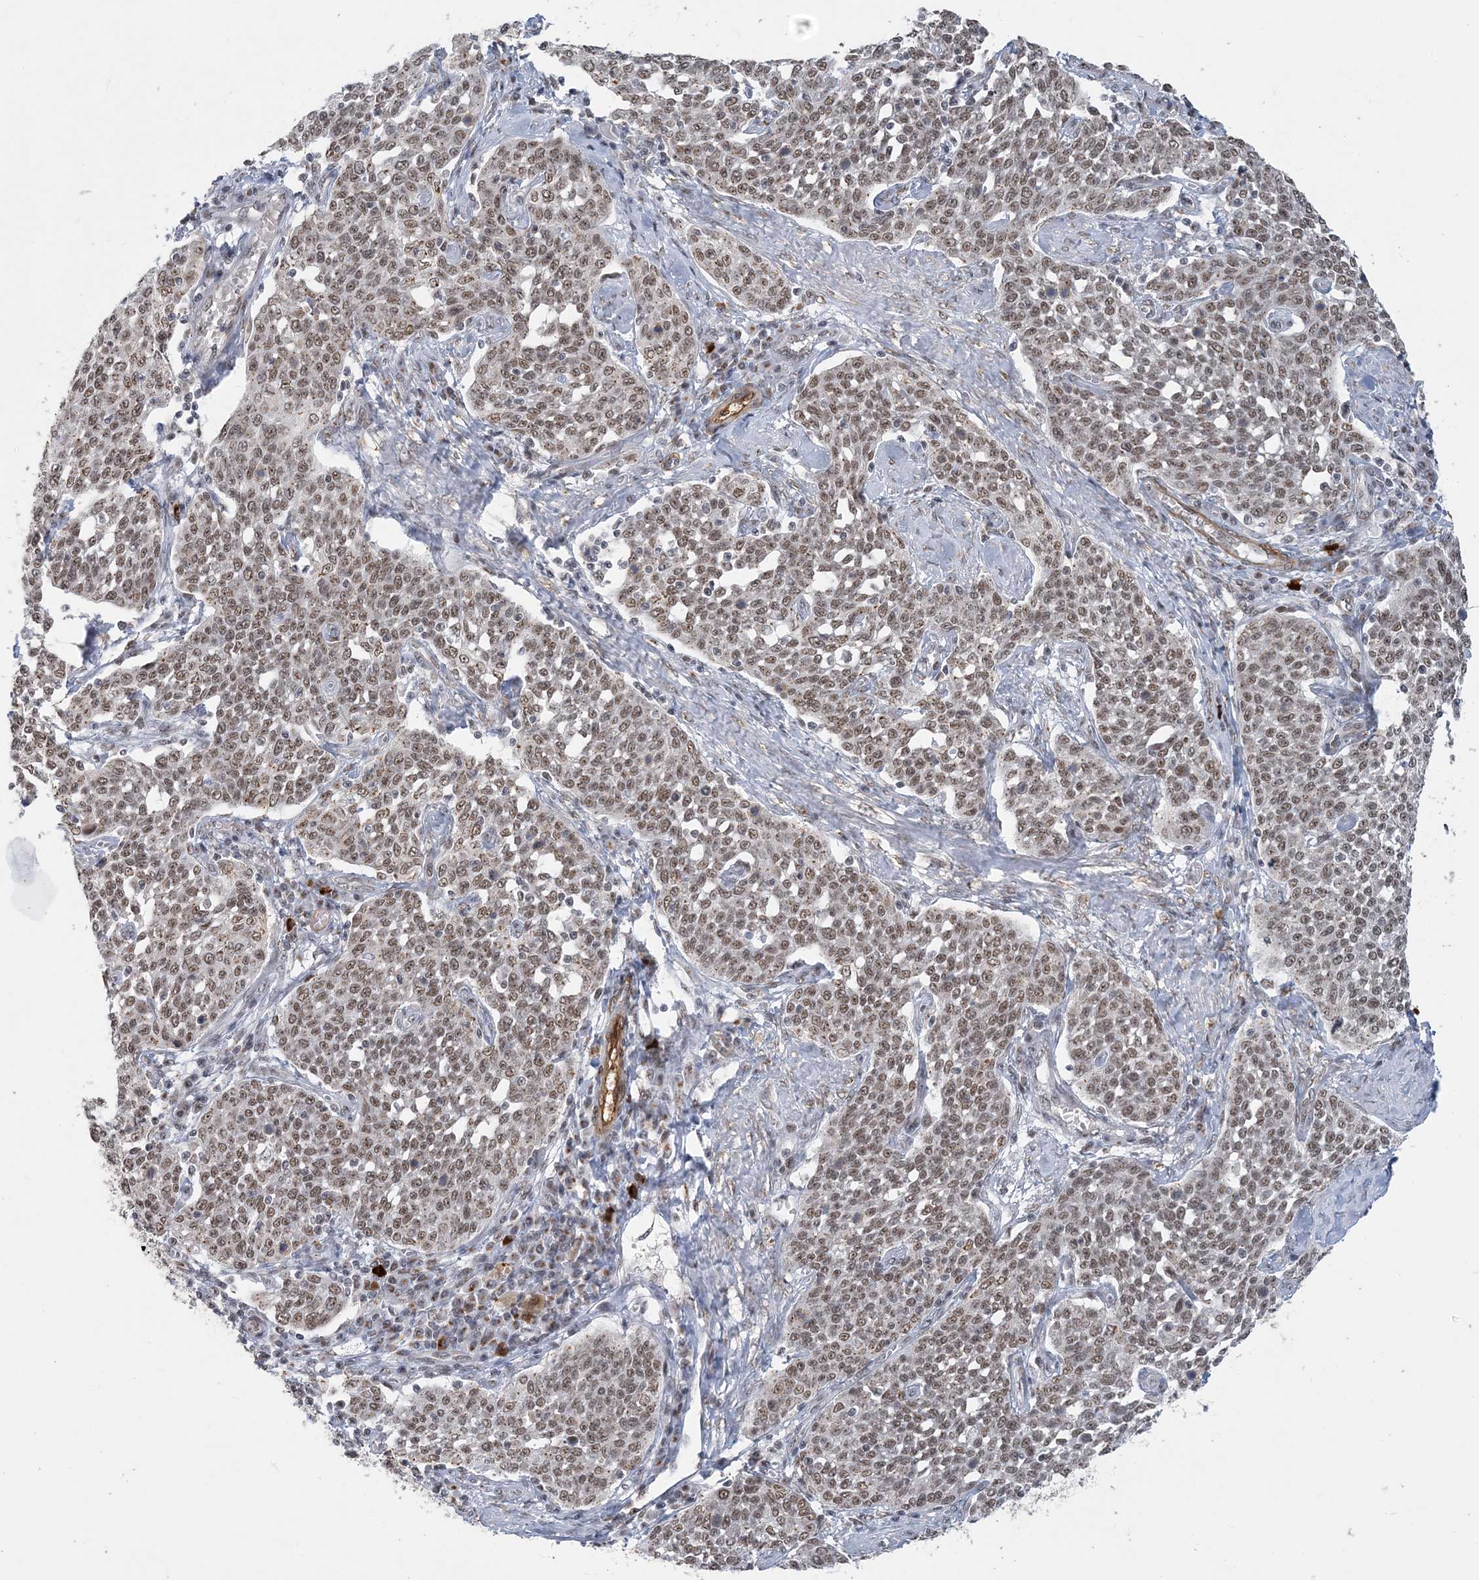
{"staining": {"intensity": "moderate", "quantity": ">75%", "location": "nuclear"}, "tissue": "cervical cancer", "cell_type": "Tumor cells", "image_type": "cancer", "snomed": [{"axis": "morphology", "description": "Squamous cell carcinoma, NOS"}, {"axis": "topography", "description": "Cervix"}], "caption": "Tumor cells demonstrate medium levels of moderate nuclear positivity in approximately >75% of cells in cervical cancer (squamous cell carcinoma). The staining is performed using DAB brown chromogen to label protein expression. The nuclei are counter-stained blue using hematoxylin.", "gene": "PLRG1", "patient": {"sex": "female", "age": 34}}